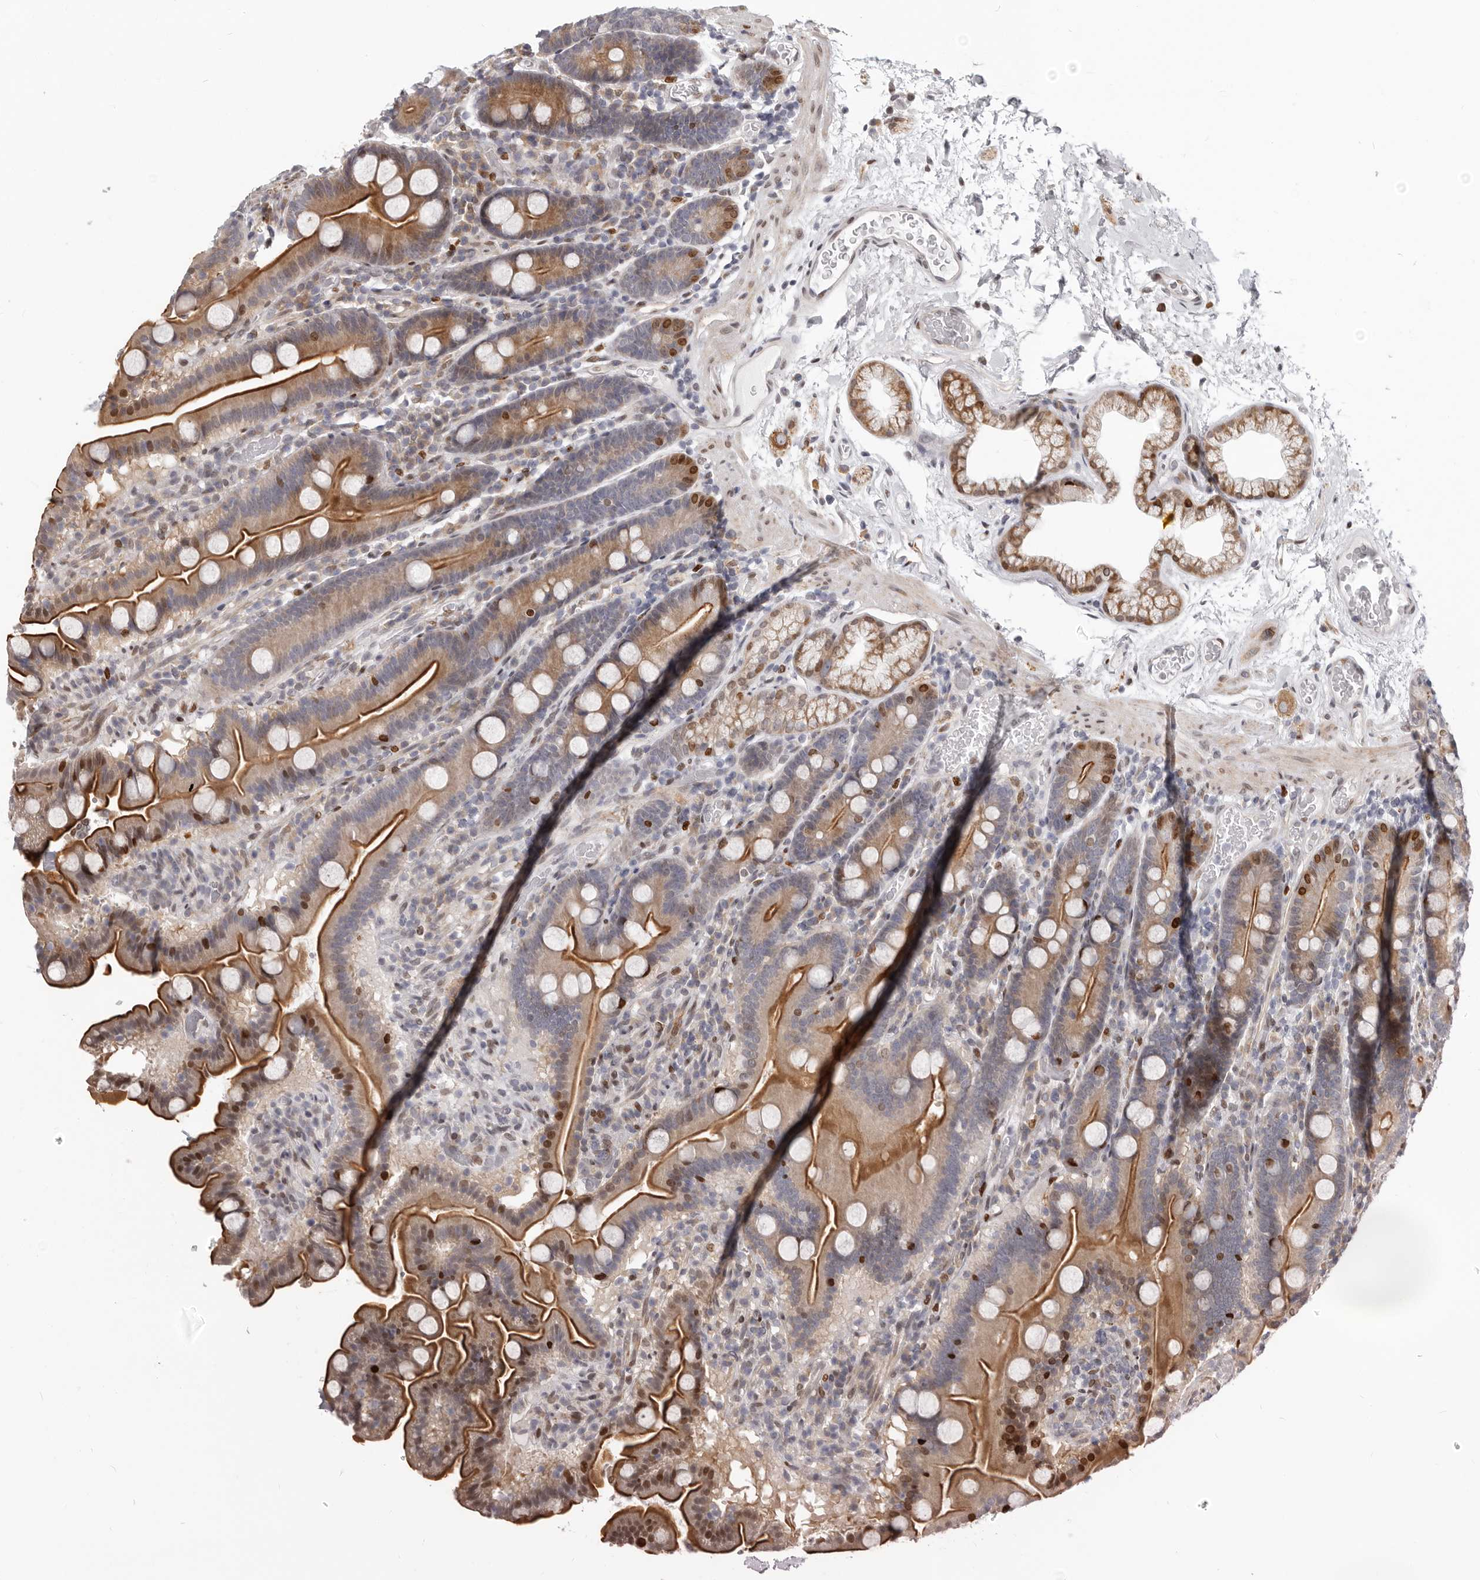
{"staining": {"intensity": "moderate", "quantity": ">75%", "location": "cytoplasmic/membranous,nuclear"}, "tissue": "duodenum", "cell_type": "Glandular cells", "image_type": "normal", "snomed": [{"axis": "morphology", "description": "Normal tissue, NOS"}, {"axis": "topography", "description": "Duodenum"}], "caption": "Immunohistochemistry image of unremarkable duodenum: duodenum stained using immunohistochemistry exhibits medium levels of moderate protein expression localized specifically in the cytoplasmic/membranous,nuclear of glandular cells, appearing as a cytoplasmic/membranous,nuclear brown color.", "gene": "SRP19", "patient": {"sex": "male", "age": 55}}